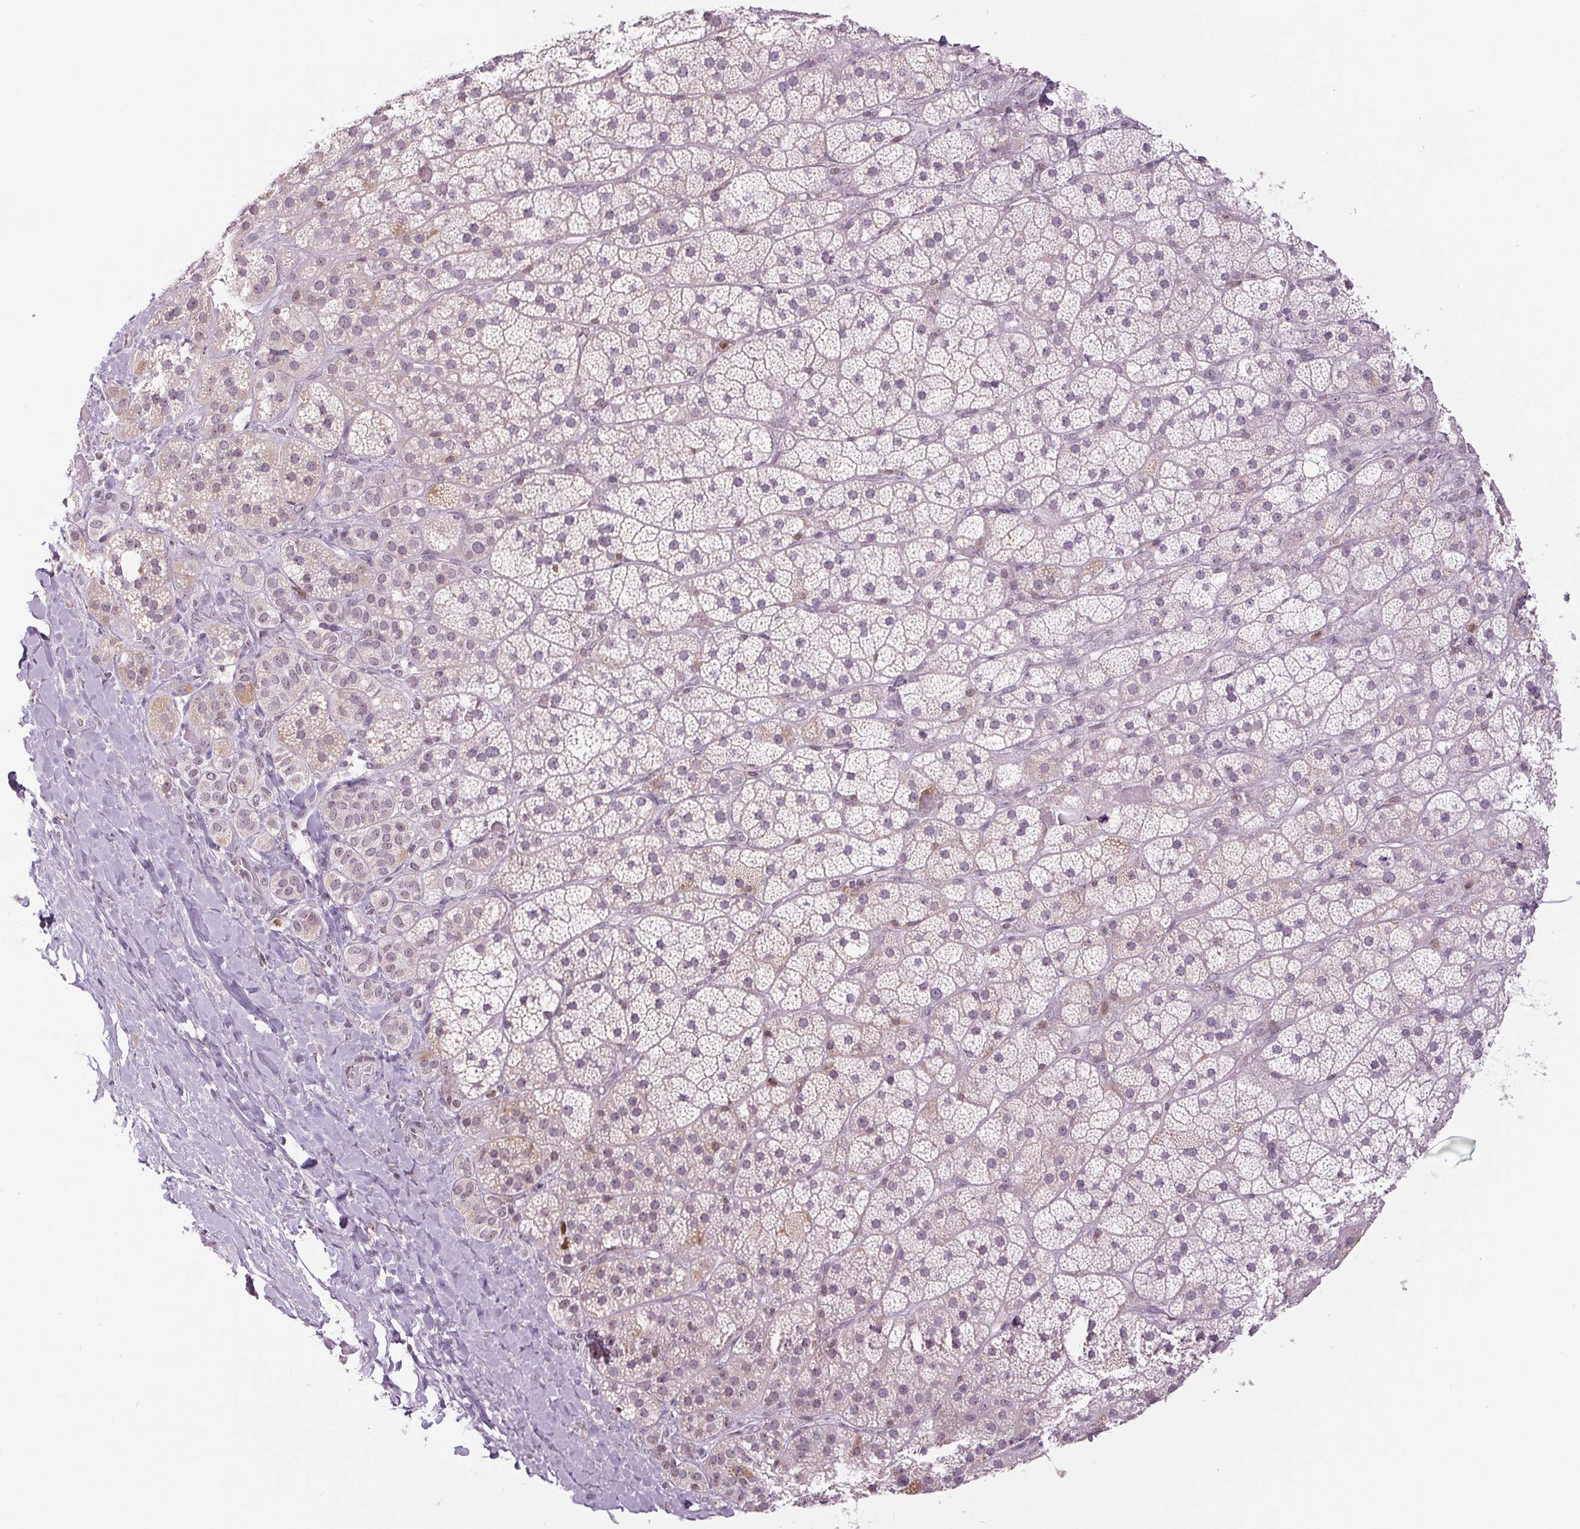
{"staining": {"intensity": "moderate", "quantity": "<25%", "location": "cytoplasmic/membranous"}, "tissue": "adrenal gland", "cell_type": "Glandular cells", "image_type": "normal", "snomed": [{"axis": "morphology", "description": "Normal tissue, NOS"}, {"axis": "topography", "description": "Adrenal gland"}], "caption": "The histopathology image shows immunohistochemical staining of benign adrenal gland. There is moderate cytoplasmic/membranous staining is present in approximately <25% of glandular cells. (IHC, brightfield microscopy, high magnification).", "gene": "SMIM6", "patient": {"sex": "male", "age": 57}}